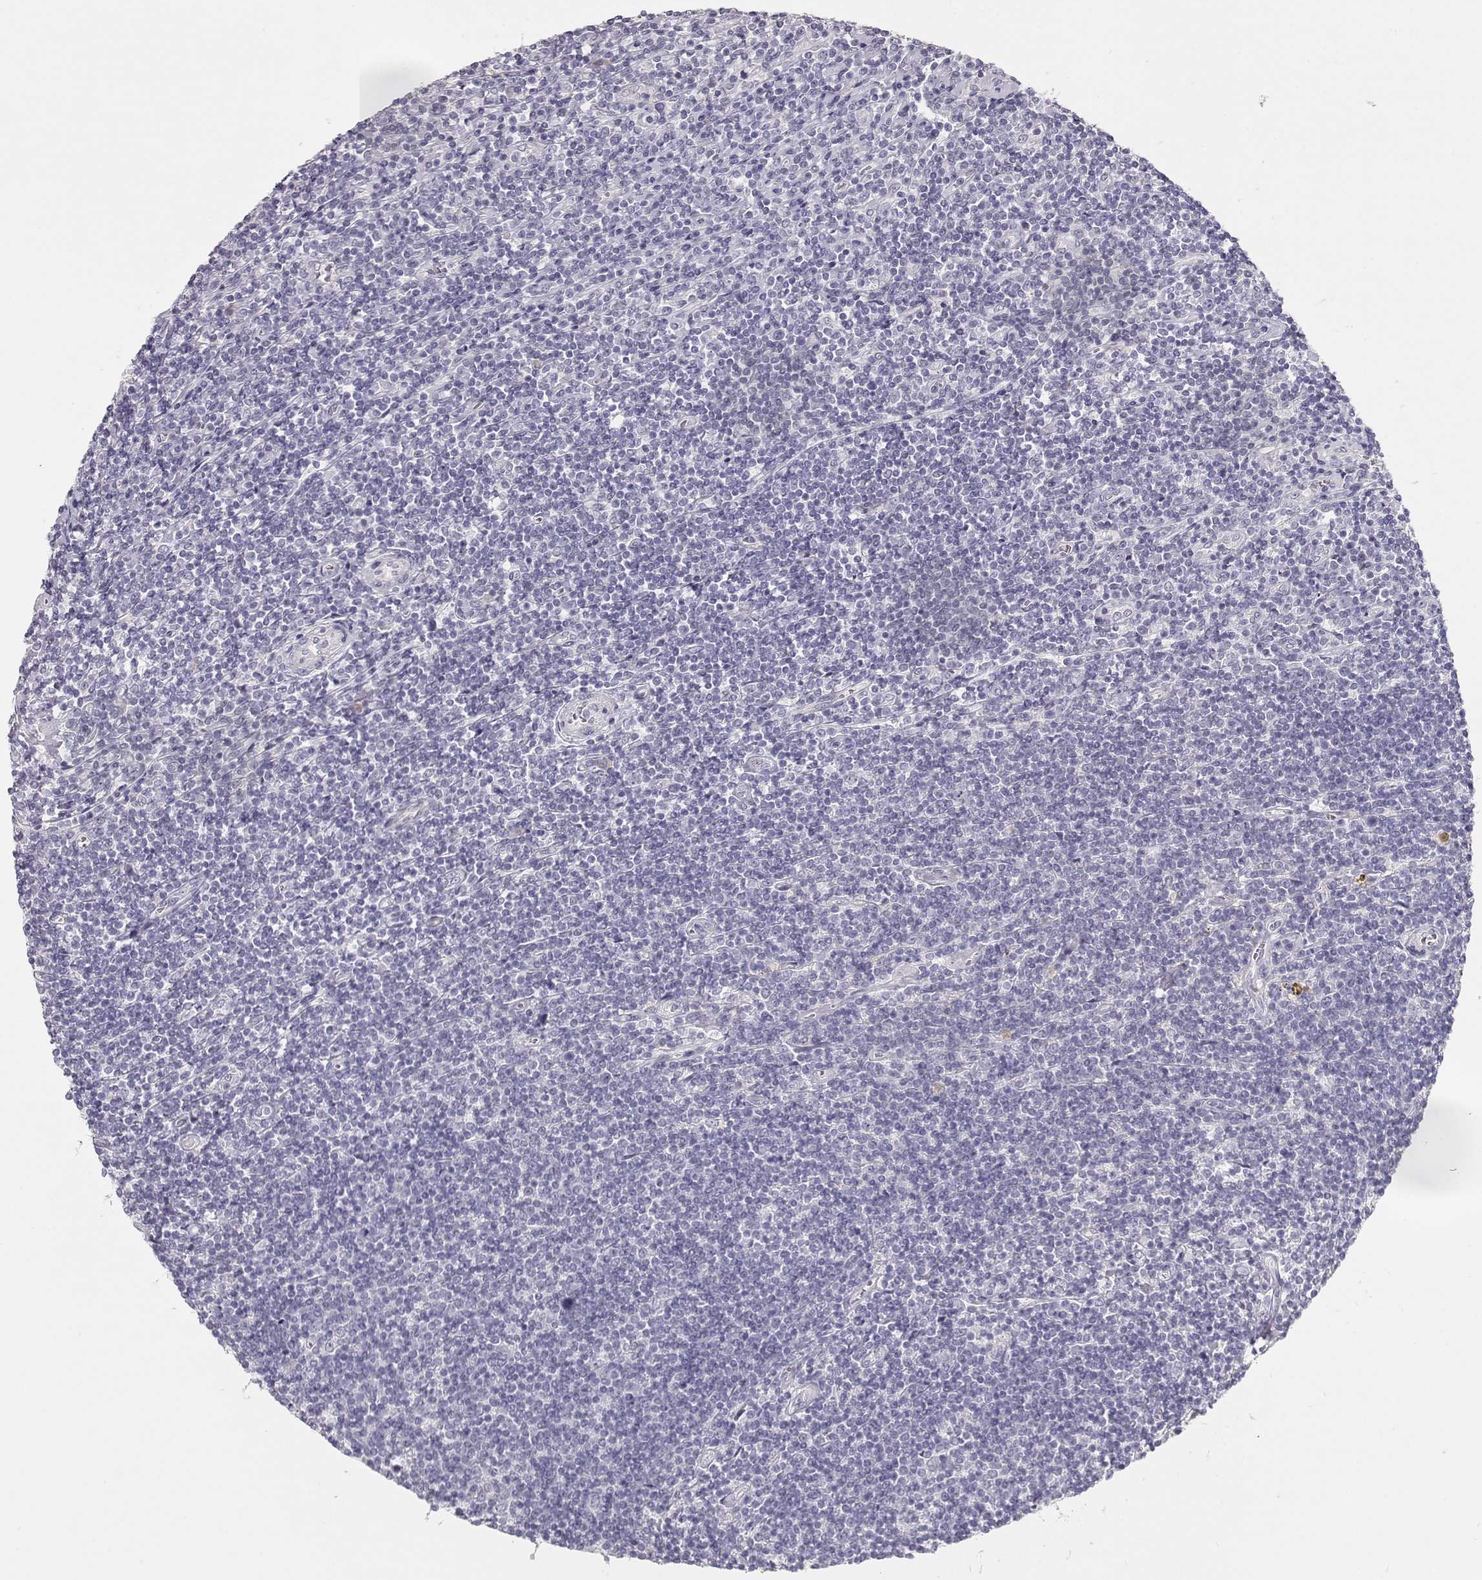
{"staining": {"intensity": "negative", "quantity": "none", "location": "none"}, "tissue": "lymphoma", "cell_type": "Tumor cells", "image_type": "cancer", "snomed": [{"axis": "morphology", "description": "Hodgkin's disease, NOS"}, {"axis": "topography", "description": "Lymph node"}], "caption": "IHC photomicrograph of neoplastic tissue: Hodgkin's disease stained with DAB (3,3'-diaminobenzidine) shows no significant protein positivity in tumor cells.", "gene": "GLIPR1L2", "patient": {"sex": "male", "age": 40}}